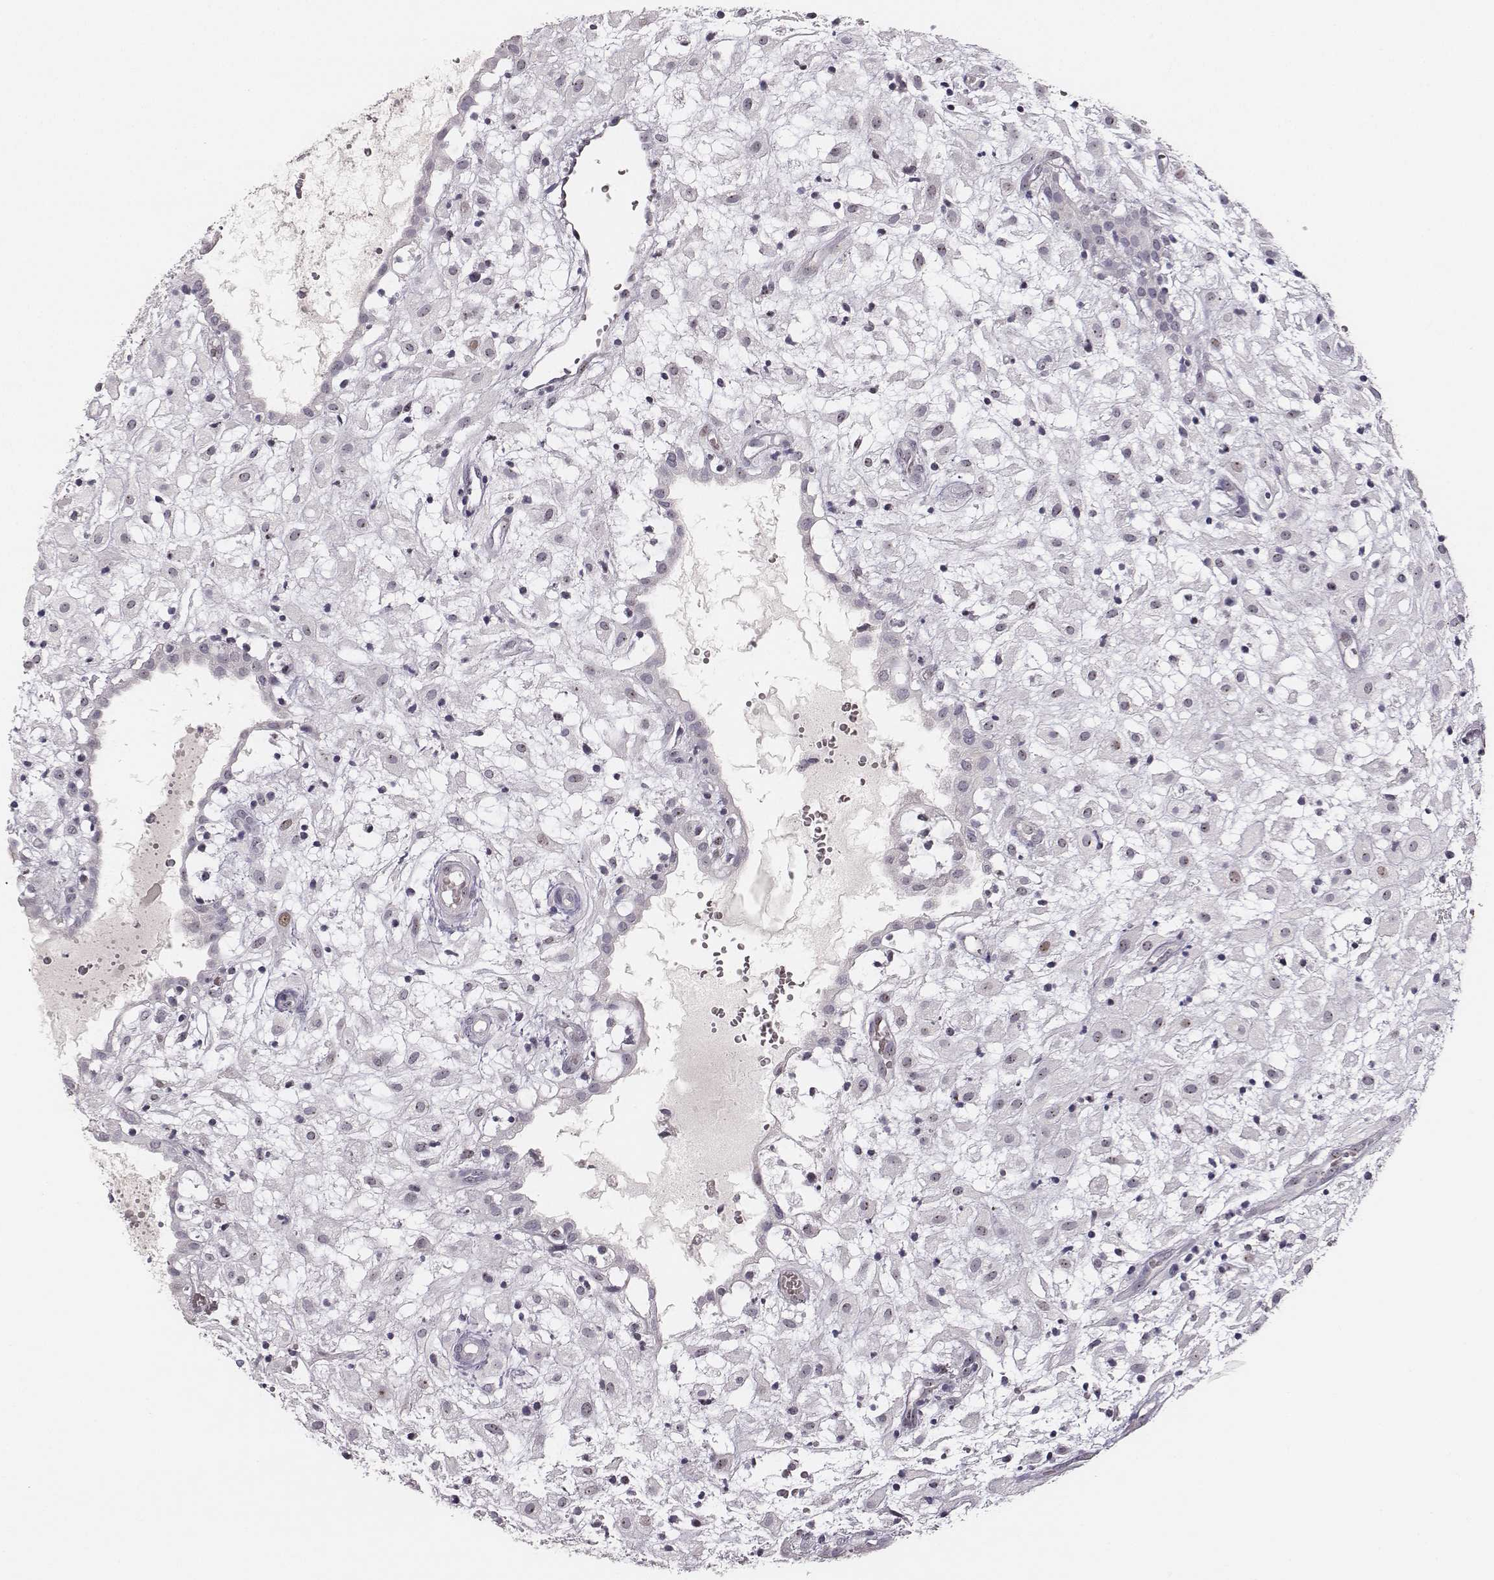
{"staining": {"intensity": "negative", "quantity": "none", "location": "none"}, "tissue": "placenta", "cell_type": "Decidual cells", "image_type": "normal", "snomed": [{"axis": "morphology", "description": "Normal tissue, NOS"}, {"axis": "topography", "description": "Placenta"}], "caption": "Immunohistochemical staining of benign placenta reveals no significant expression in decidual cells.", "gene": "NIFK", "patient": {"sex": "female", "age": 24}}